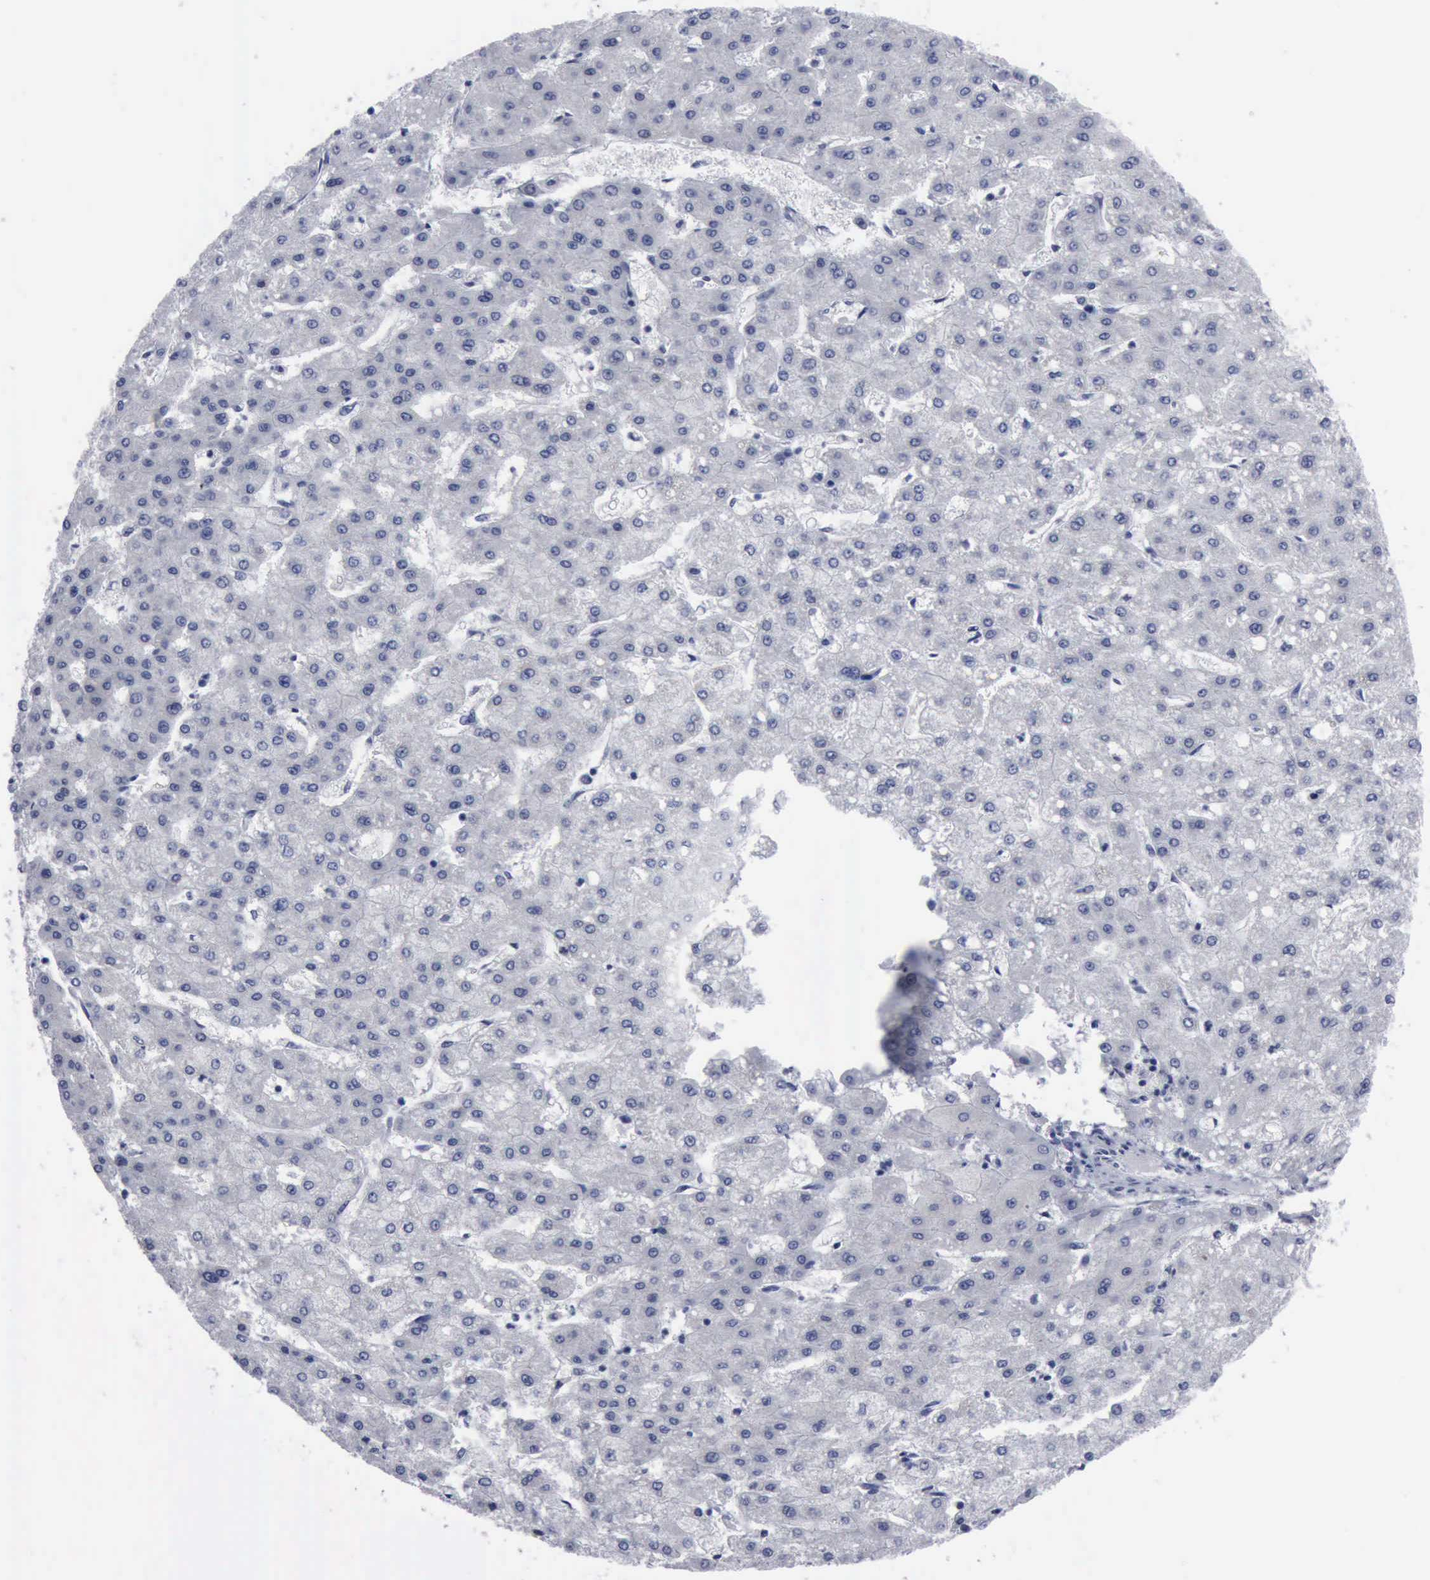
{"staining": {"intensity": "negative", "quantity": "none", "location": "none"}, "tissue": "liver cancer", "cell_type": "Tumor cells", "image_type": "cancer", "snomed": [{"axis": "morphology", "description": "Carcinoma, Hepatocellular, NOS"}, {"axis": "topography", "description": "Liver"}], "caption": "Human liver cancer (hepatocellular carcinoma) stained for a protein using immunohistochemistry shows no staining in tumor cells.", "gene": "BRD1", "patient": {"sex": "female", "age": 52}}